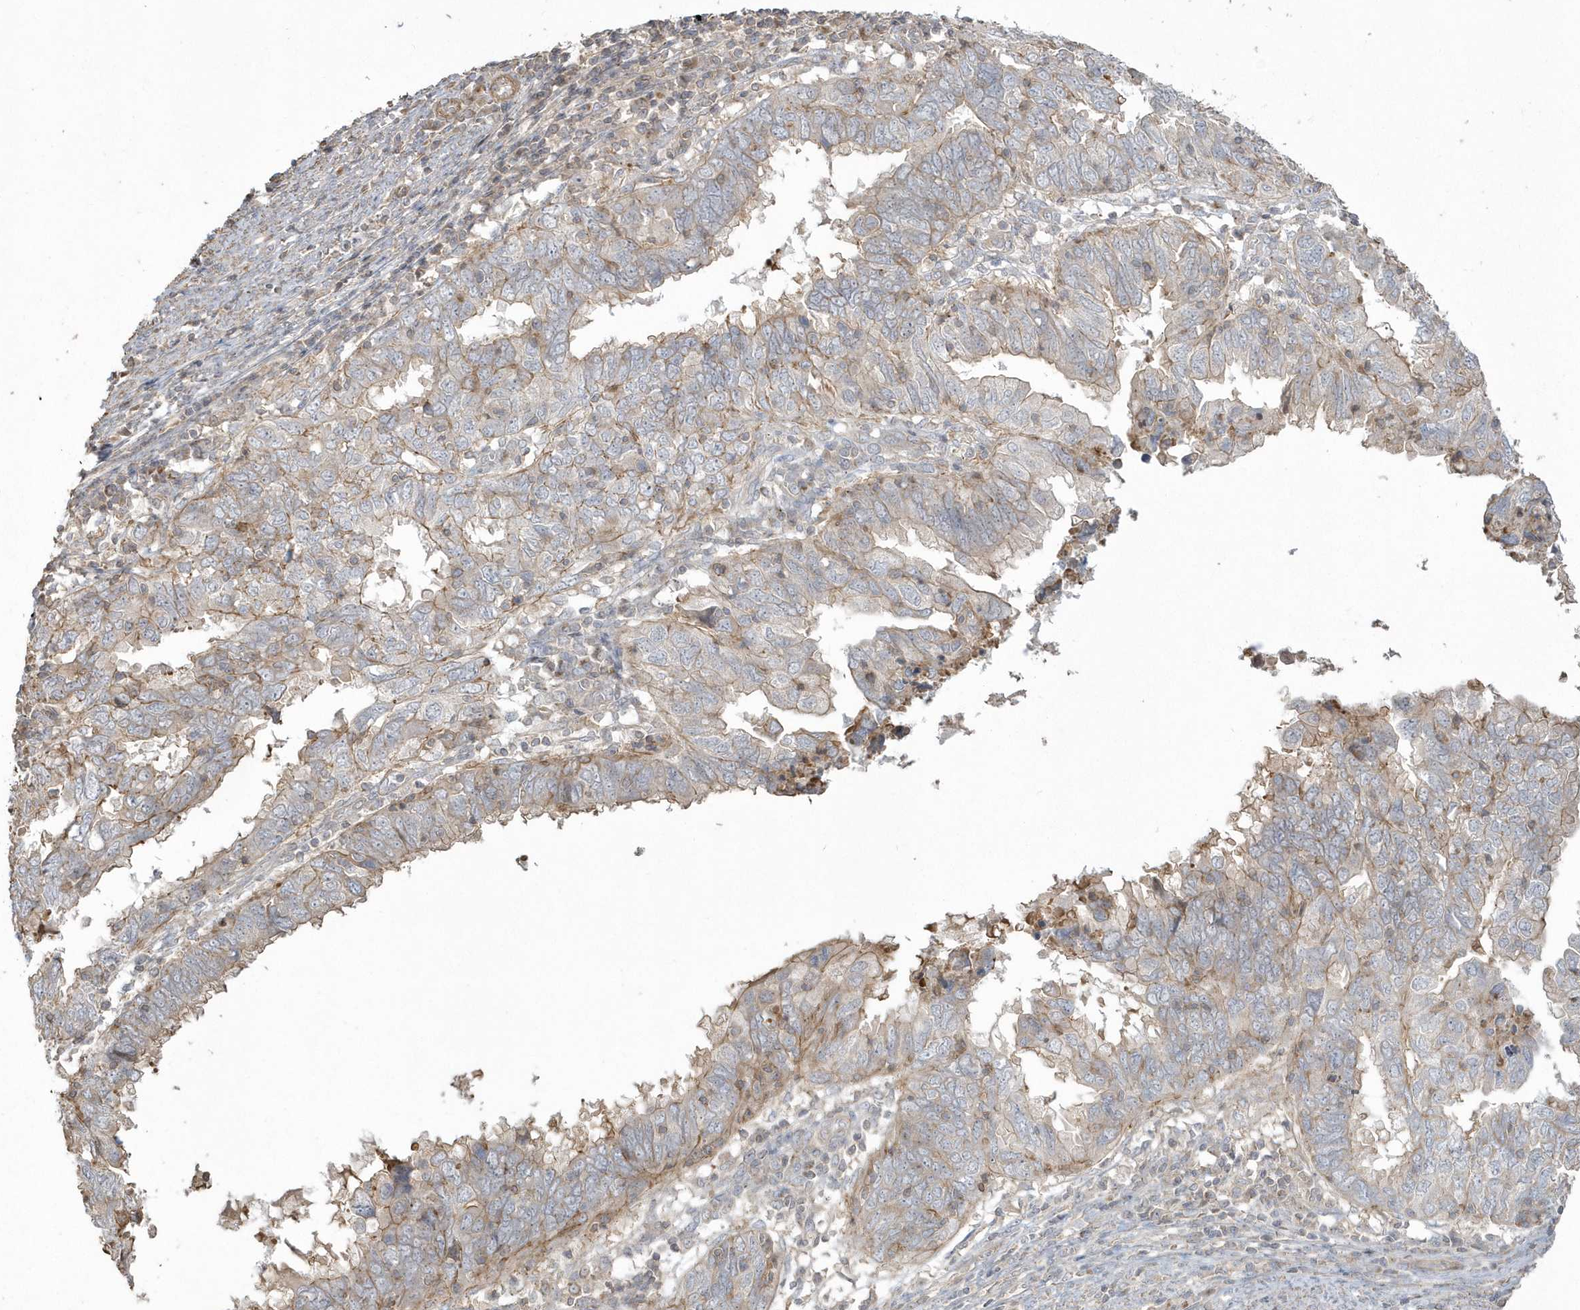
{"staining": {"intensity": "weak", "quantity": "25%-75%", "location": "cytoplasmic/membranous"}, "tissue": "endometrial cancer", "cell_type": "Tumor cells", "image_type": "cancer", "snomed": [{"axis": "morphology", "description": "Adenocarcinoma, NOS"}, {"axis": "topography", "description": "Uterus"}], "caption": "A brown stain highlights weak cytoplasmic/membranous positivity of a protein in endometrial cancer (adenocarcinoma) tumor cells.", "gene": "ARMC8", "patient": {"sex": "female", "age": 77}}